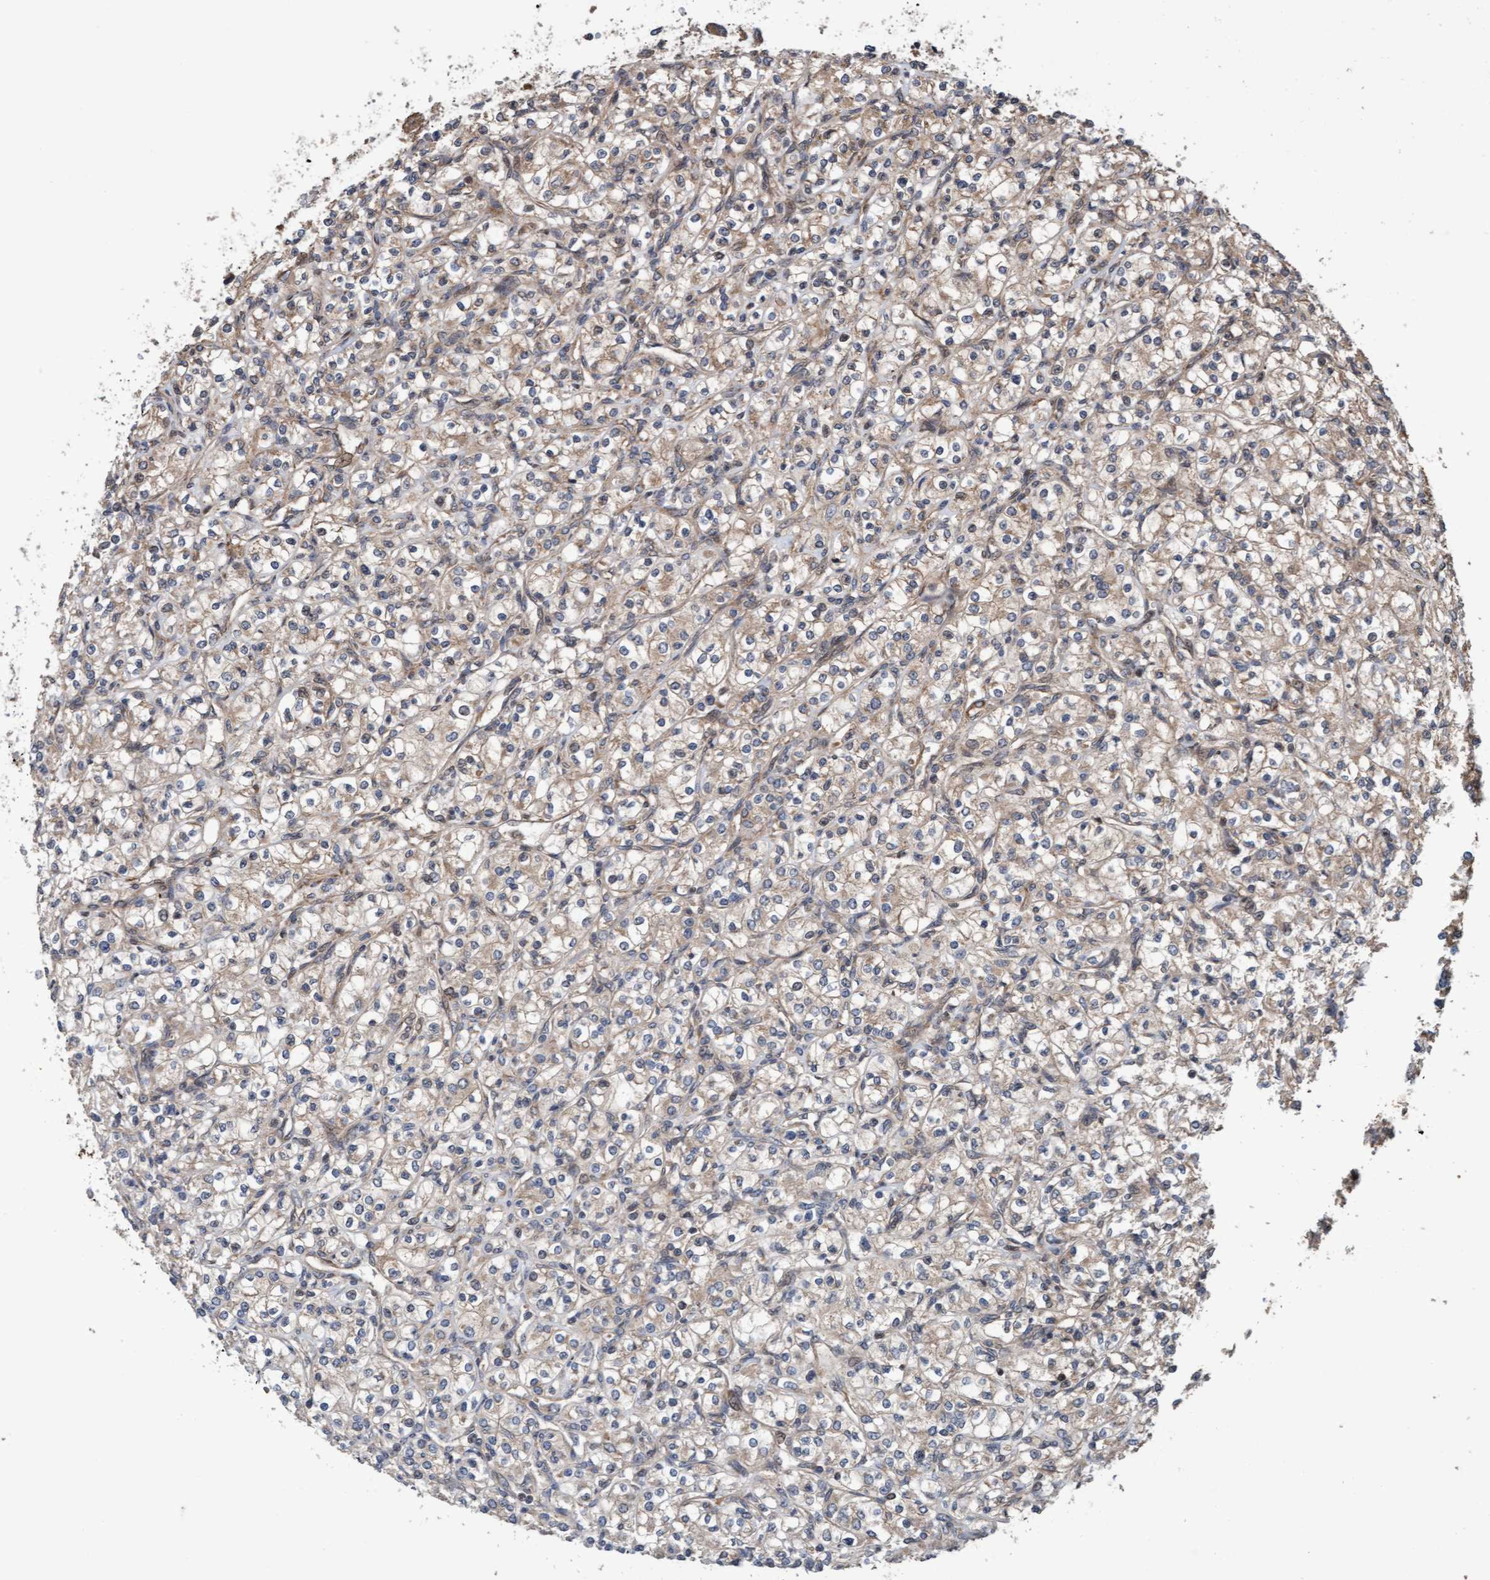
{"staining": {"intensity": "weak", "quantity": "25%-75%", "location": "cytoplasmic/membranous"}, "tissue": "renal cancer", "cell_type": "Tumor cells", "image_type": "cancer", "snomed": [{"axis": "morphology", "description": "Adenocarcinoma, NOS"}, {"axis": "topography", "description": "Kidney"}], "caption": "Tumor cells reveal low levels of weak cytoplasmic/membranous positivity in about 25%-75% of cells in renal cancer.", "gene": "MLXIP", "patient": {"sex": "male", "age": 77}}